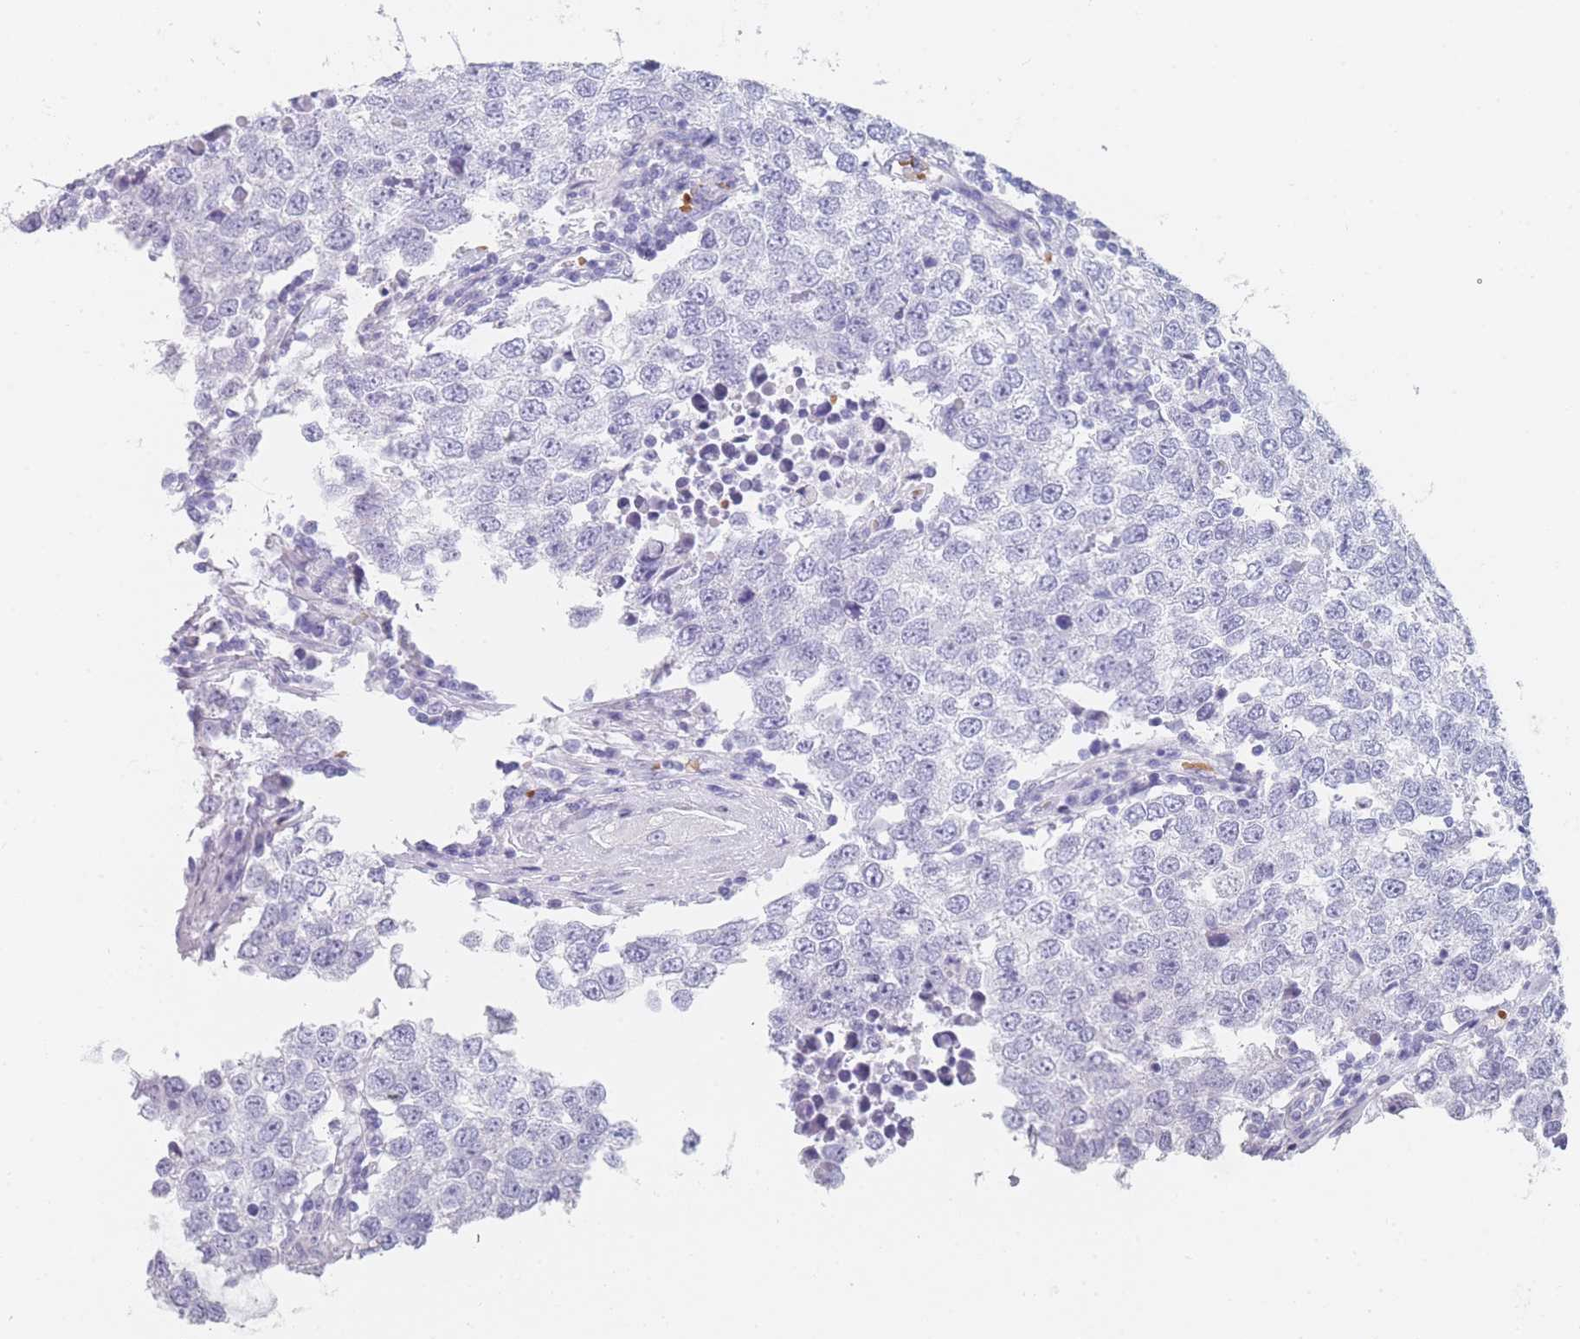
{"staining": {"intensity": "negative", "quantity": "none", "location": "none"}, "tissue": "testis cancer", "cell_type": "Tumor cells", "image_type": "cancer", "snomed": [{"axis": "morphology", "description": "Seminoma, NOS"}, {"axis": "morphology", "description": "Carcinoma, Embryonal, NOS"}, {"axis": "topography", "description": "Testis"}], "caption": "The photomicrograph reveals no significant positivity in tumor cells of testis seminoma.", "gene": "OR5D16", "patient": {"sex": "male", "age": 28}}